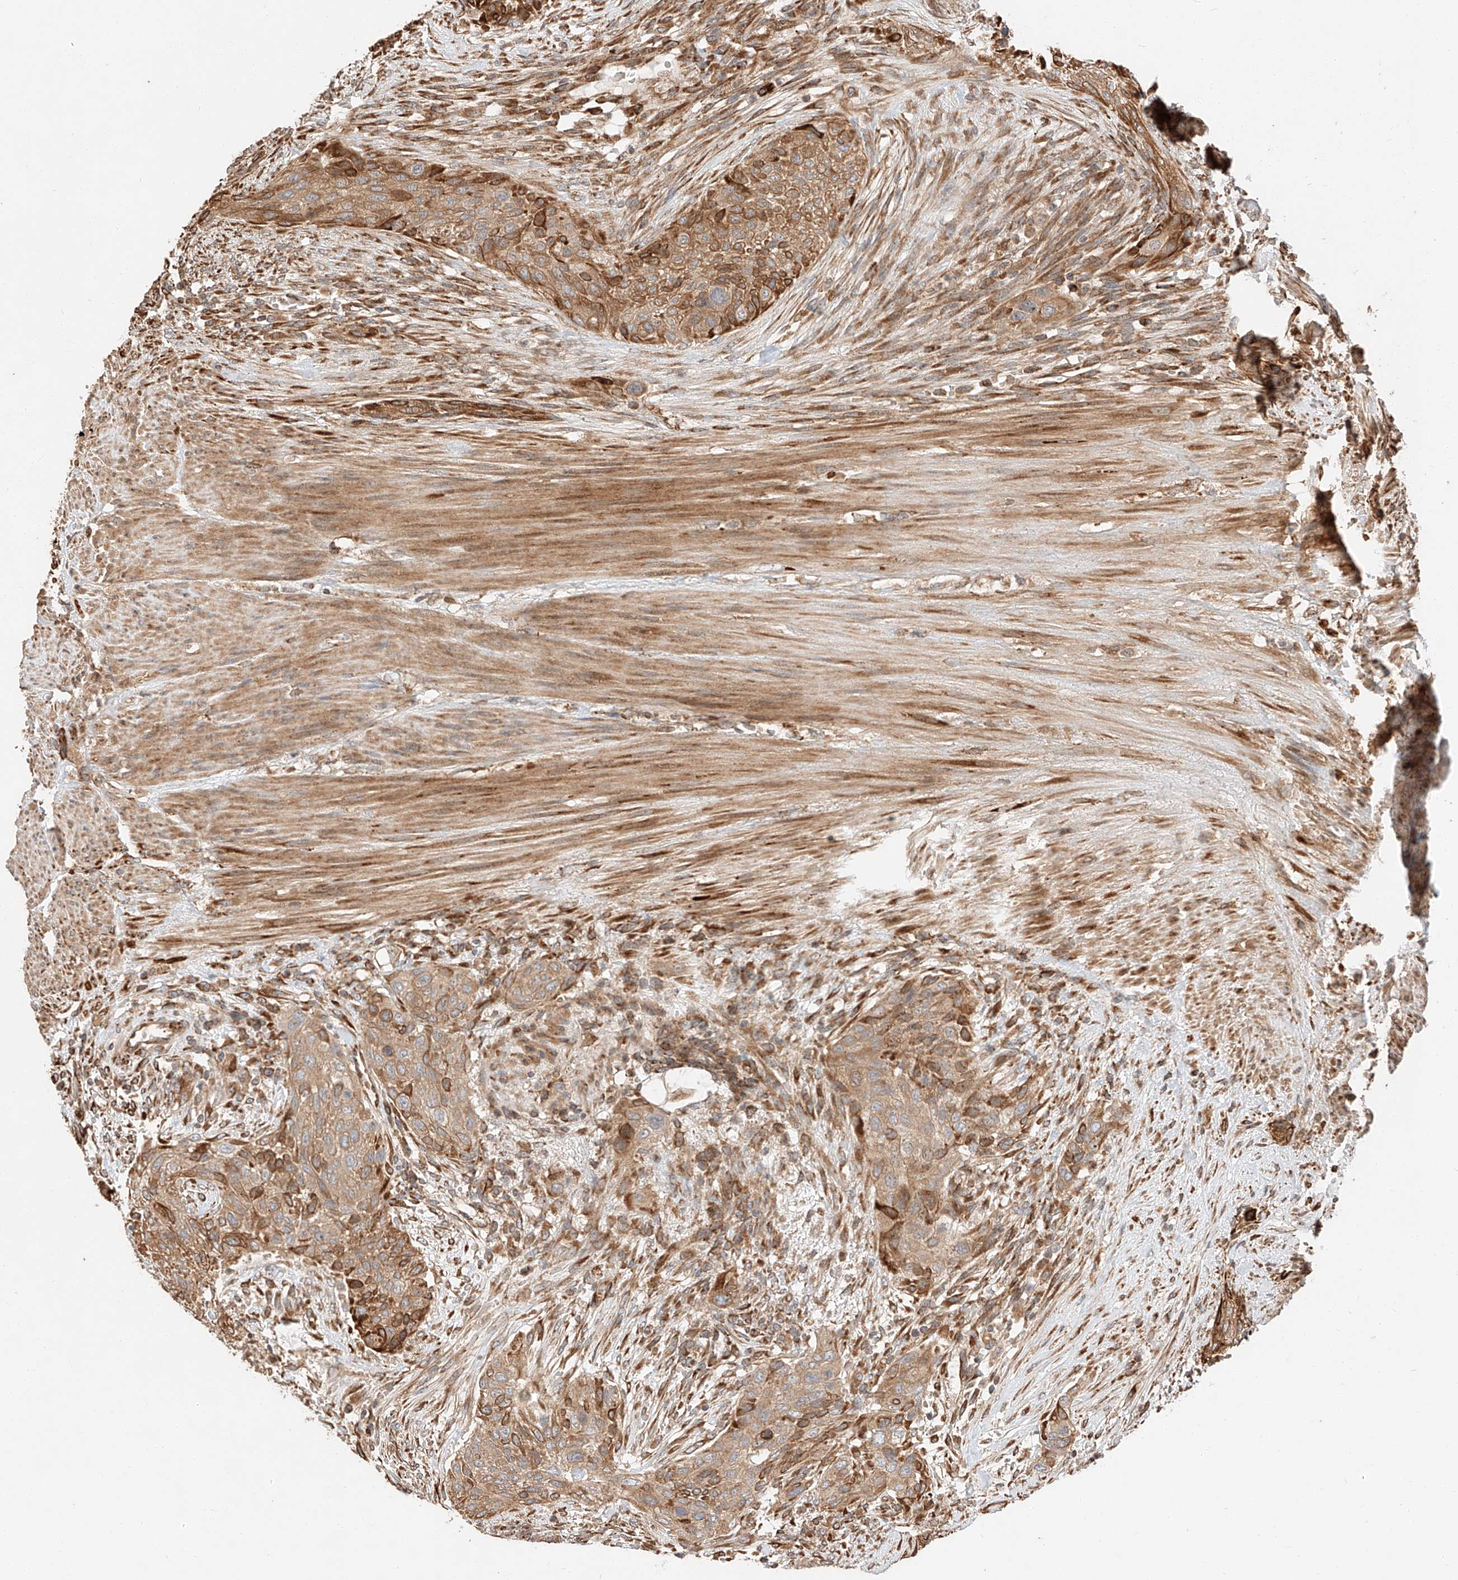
{"staining": {"intensity": "moderate", "quantity": ">75%", "location": "cytoplasmic/membranous"}, "tissue": "urothelial cancer", "cell_type": "Tumor cells", "image_type": "cancer", "snomed": [{"axis": "morphology", "description": "Urothelial carcinoma, High grade"}, {"axis": "topography", "description": "Urinary bladder"}], "caption": "A brown stain highlights moderate cytoplasmic/membranous expression of a protein in human urothelial cancer tumor cells.", "gene": "ZNF84", "patient": {"sex": "male", "age": 35}}